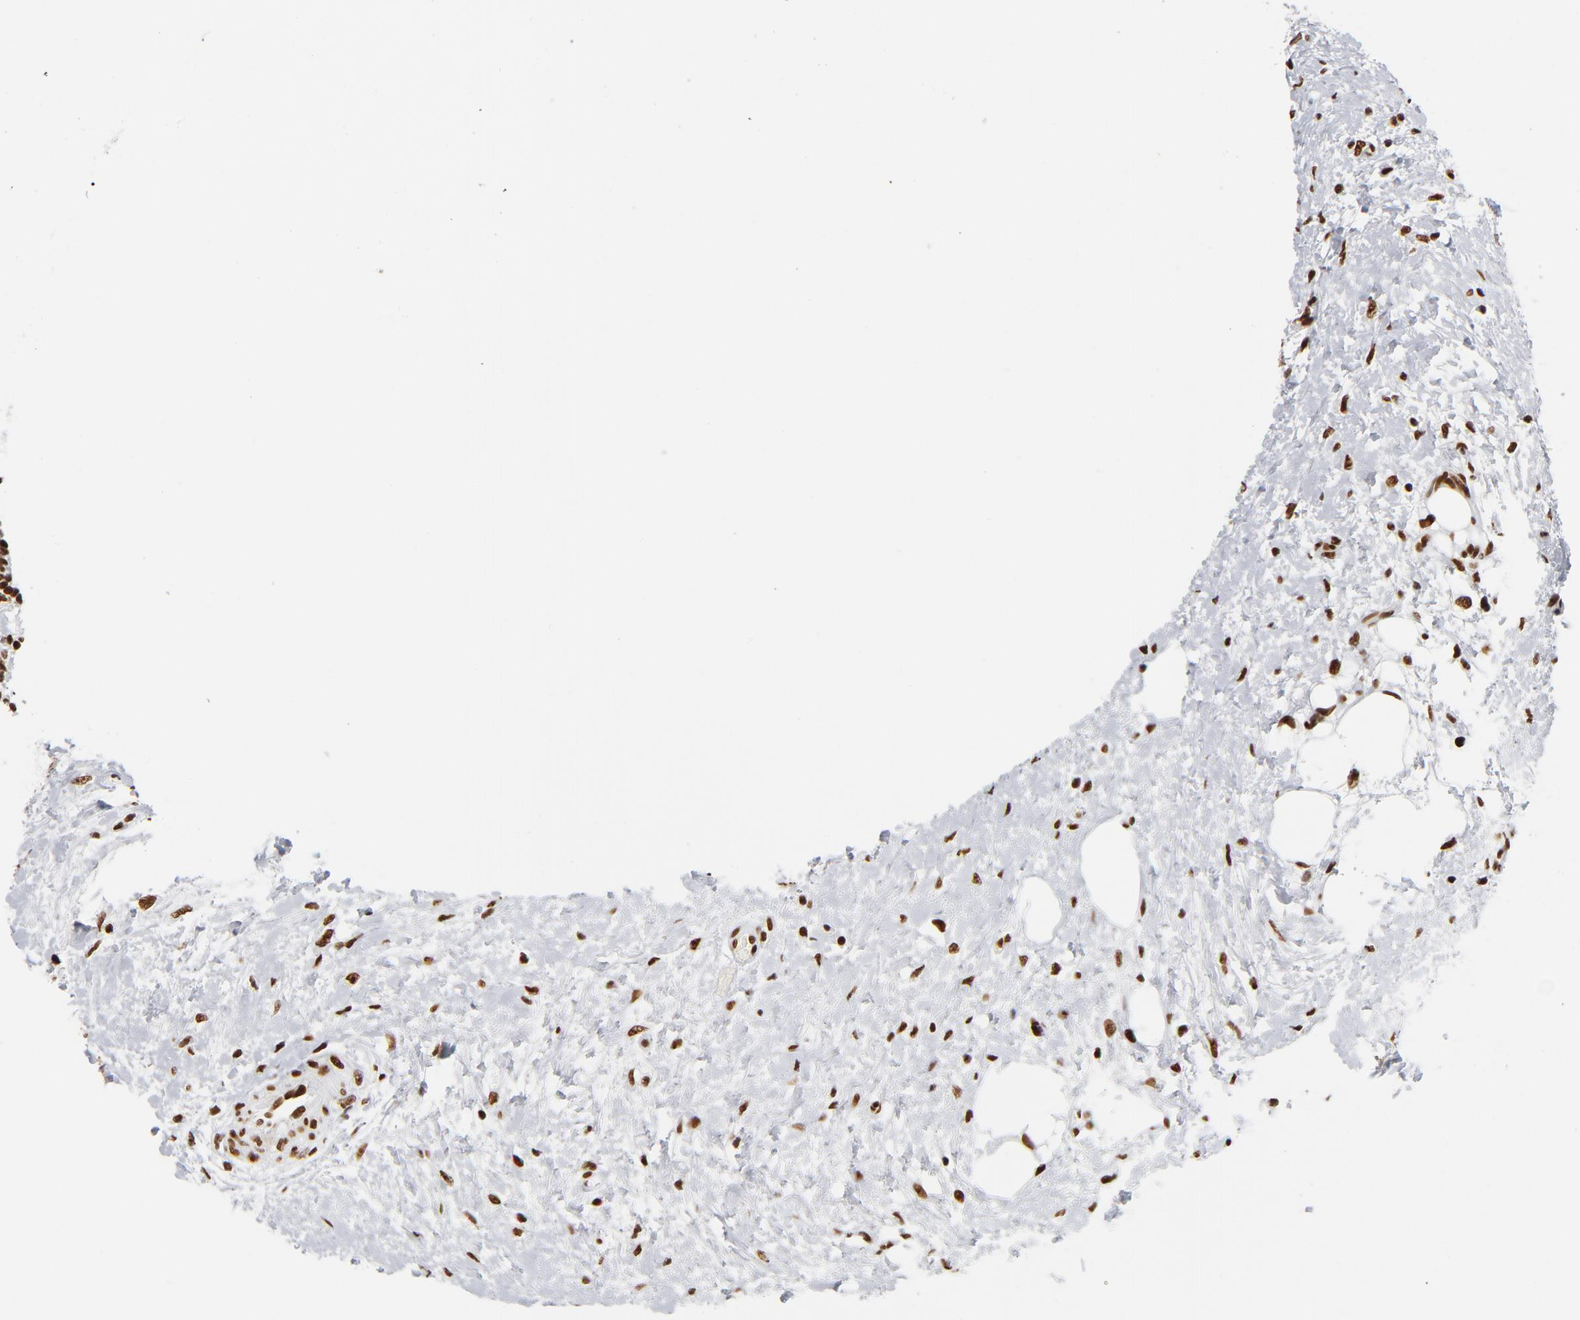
{"staining": {"intensity": "strong", "quantity": ">75%", "location": "nuclear"}, "tissue": "lymphoma", "cell_type": "Tumor cells", "image_type": "cancer", "snomed": [{"axis": "morphology", "description": "Malignant lymphoma, non-Hodgkin's type, Low grade"}, {"axis": "topography", "description": "Lymph node"}], "caption": "A brown stain shows strong nuclear expression of a protein in human lymphoma tumor cells. Using DAB (brown) and hematoxylin (blue) stains, captured at high magnification using brightfield microscopy.", "gene": "XRCC5", "patient": {"sex": "female", "age": 76}}